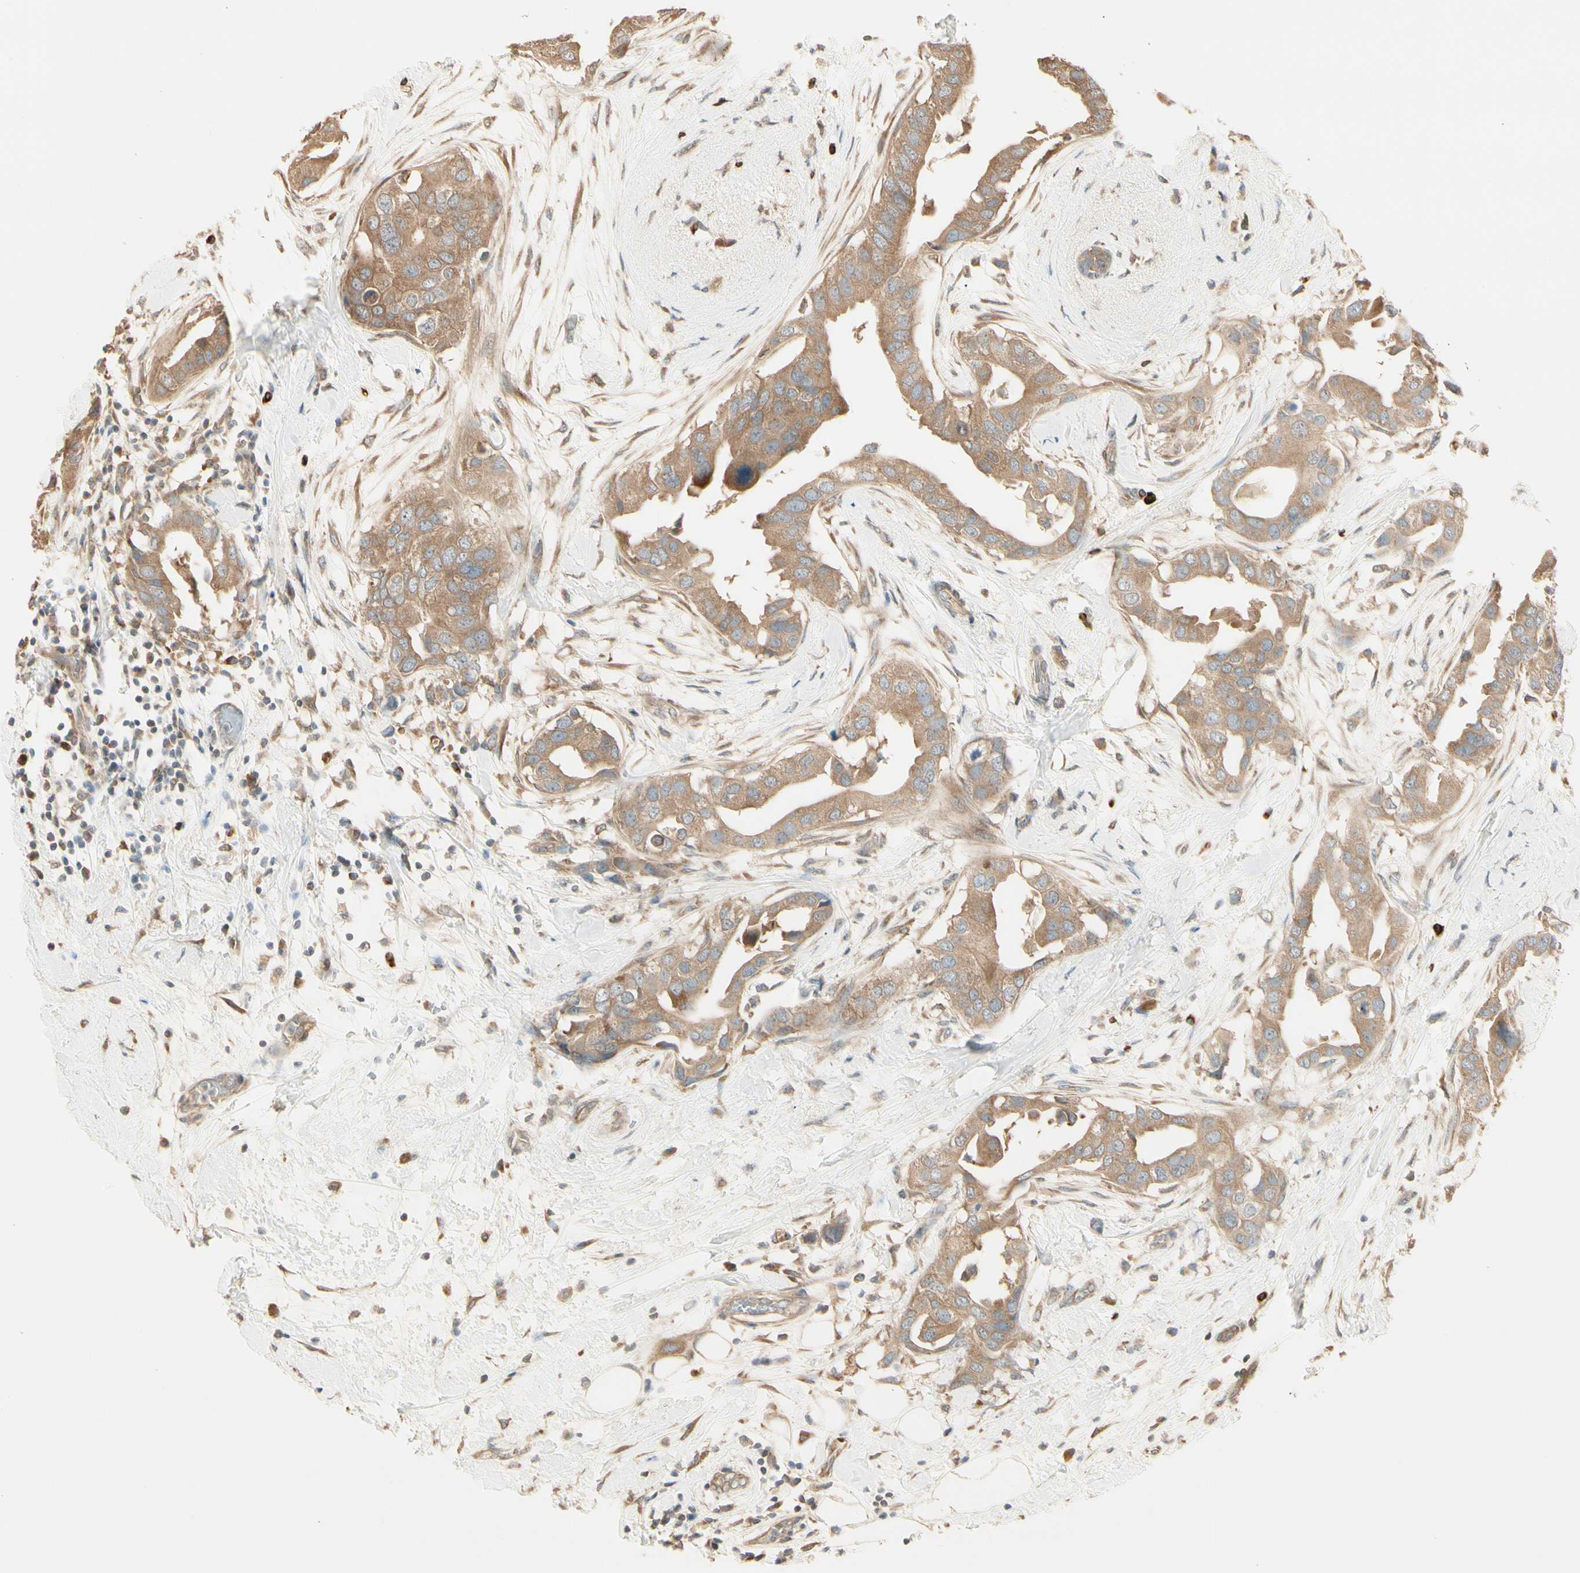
{"staining": {"intensity": "moderate", "quantity": ">75%", "location": "cytoplasmic/membranous"}, "tissue": "breast cancer", "cell_type": "Tumor cells", "image_type": "cancer", "snomed": [{"axis": "morphology", "description": "Duct carcinoma"}, {"axis": "topography", "description": "Breast"}], "caption": "Invasive ductal carcinoma (breast) stained for a protein (brown) reveals moderate cytoplasmic/membranous positive expression in about >75% of tumor cells.", "gene": "IRAG1", "patient": {"sex": "female", "age": 40}}